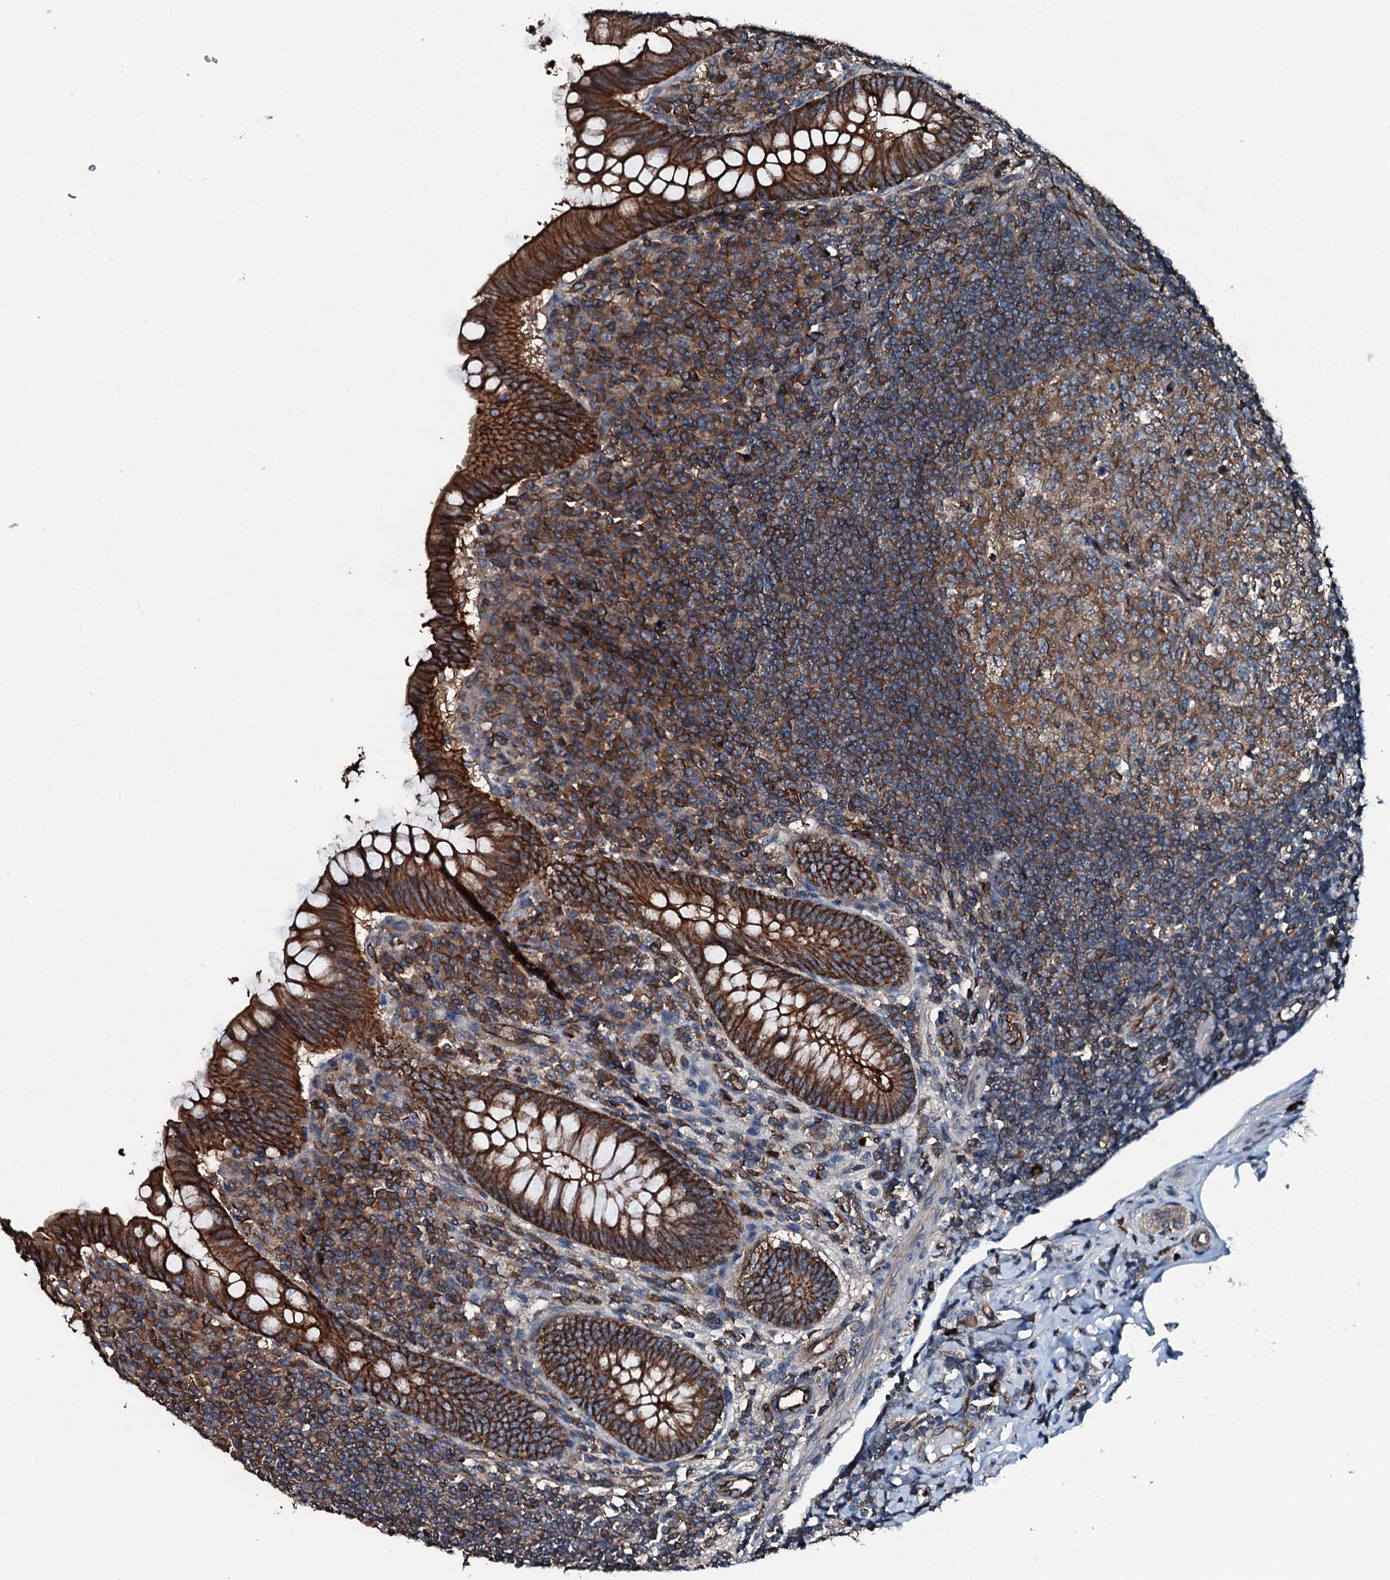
{"staining": {"intensity": "strong", "quantity": ">75%", "location": "cytoplasmic/membranous"}, "tissue": "appendix", "cell_type": "Glandular cells", "image_type": "normal", "snomed": [{"axis": "morphology", "description": "Normal tissue, NOS"}, {"axis": "topography", "description": "Appendix"}], "caption": "Appendix stained with DAB (3,3'-diaminobenzidine) immunohistochemistry (IHC) displays high levels of strong cytoplasmic/membranous positivity in approximately >75% of glandular cells.", "gene": "SLC25A38", "patient": {"sex": "female", "age": 33}}